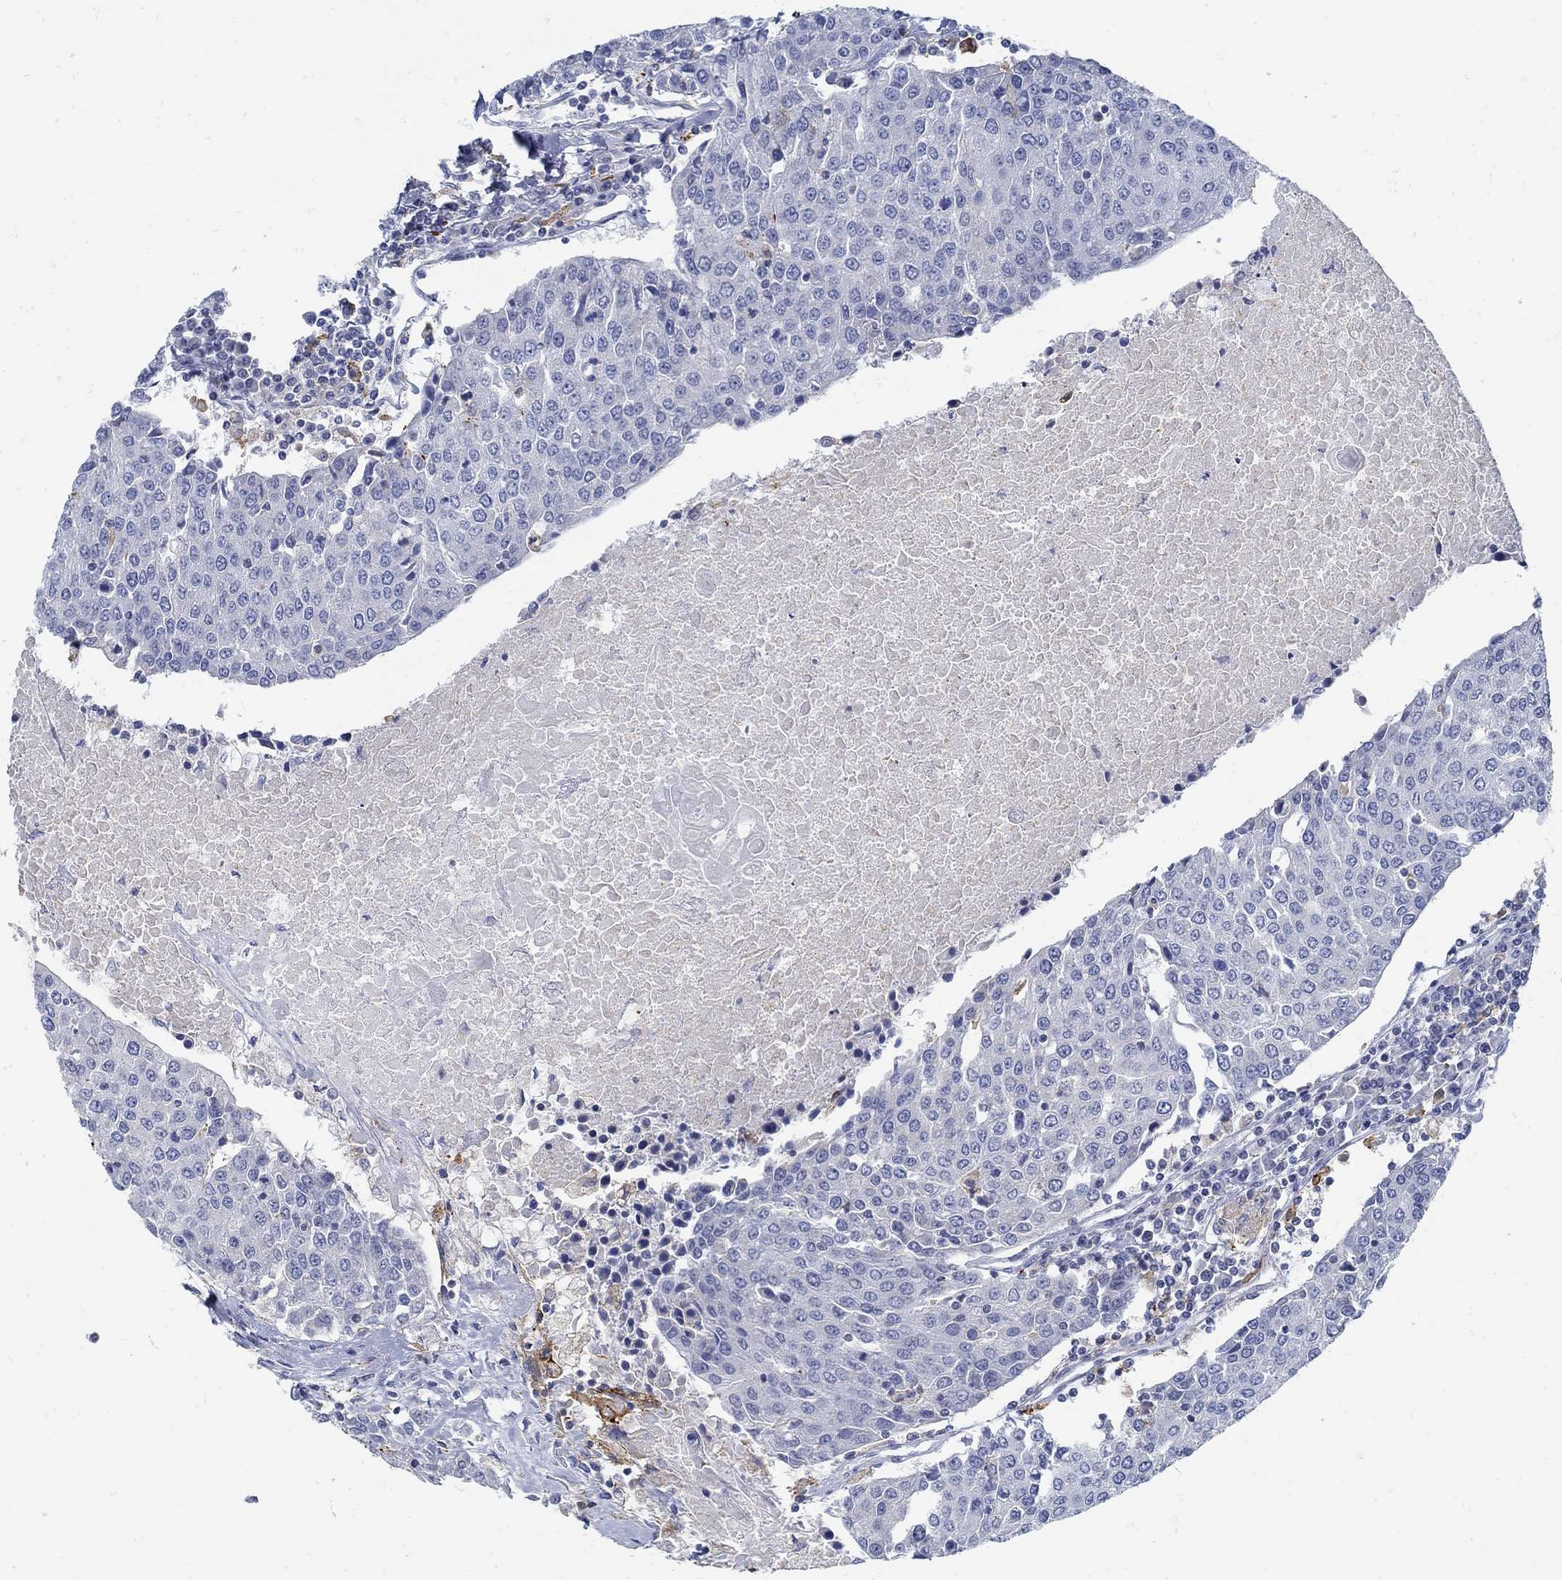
{"staining": {"intensity": "negative", "quantity": "none", "location": "none"}, "tissue": "urothelial cancer", "cell_type": "Tumor cells", "image_type": "cancer", "snomed": [{"axis": "morphology", "description": "Urothelial carcinoma, High grade"}, {"axis": "topography", "description": "Urinary bladder"}], "caption": "The micrograph reveals no staining of tumor cells in high-grade urothelial carcinoma. (DAB (3,3'-diaminobenzidine) IHC, high magnification).", "gene": "ZFAND4", "patient": {"sex": "female", "age": 85}}